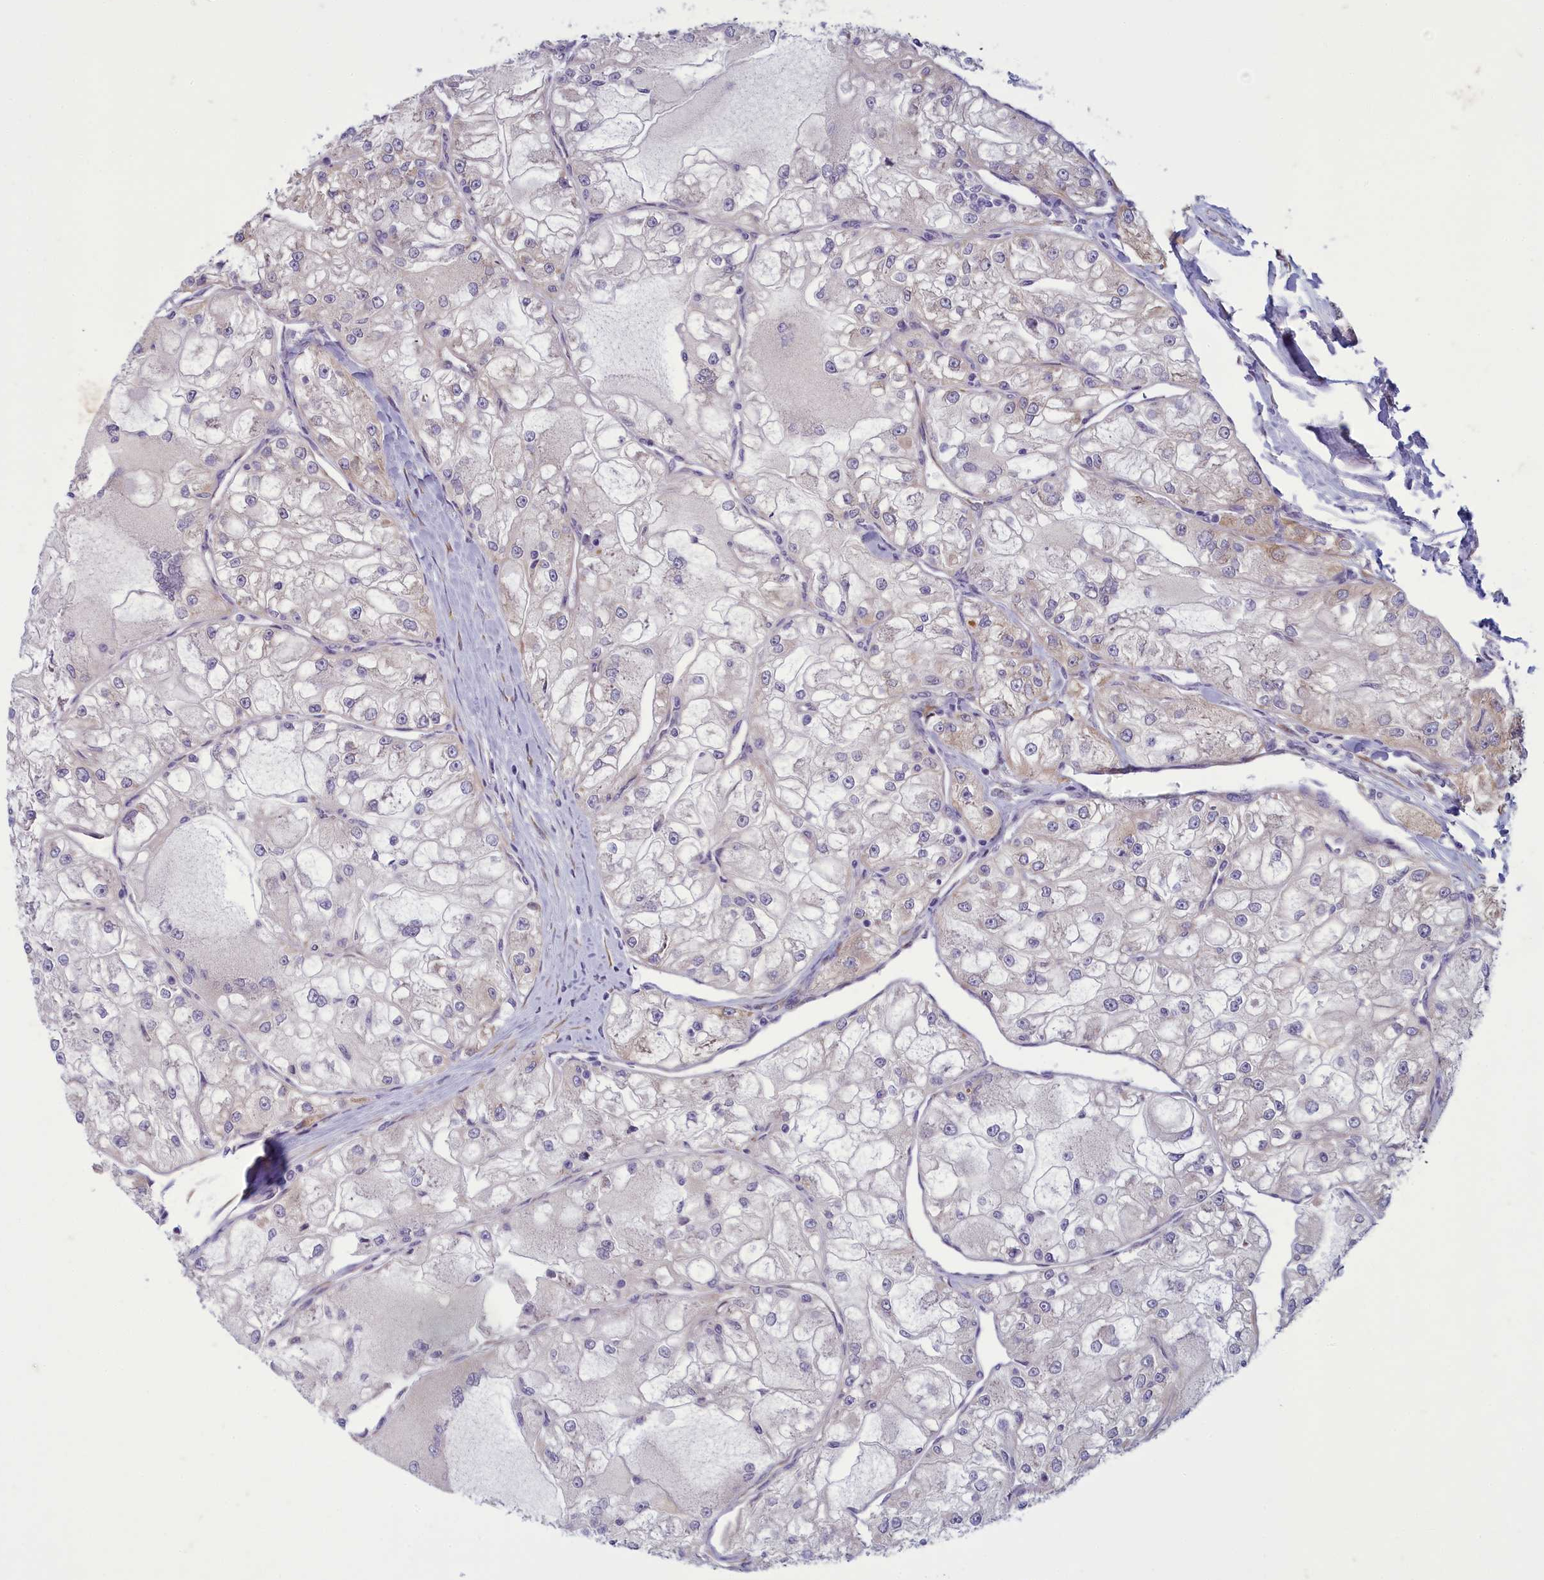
{"staining": {"intensity": "negative", "quantity": "none", "location": "none"}, "tissue": "renal cancer", "cell_type": "Tumor cells", "image_type": "cancer", "snomed": [{"axis": "morphology", "description": "Adenocarcinoma, NOS"}, {"axis": "topography", "description": "Kidney"}], "caption": "A high-resolution image shows IHC staining of adenocarcinoma (renal), which demonstrates no significant expression in tumor cells.", "gene": "CENATAC", "patient": {"sex": "female", "age": 72}}